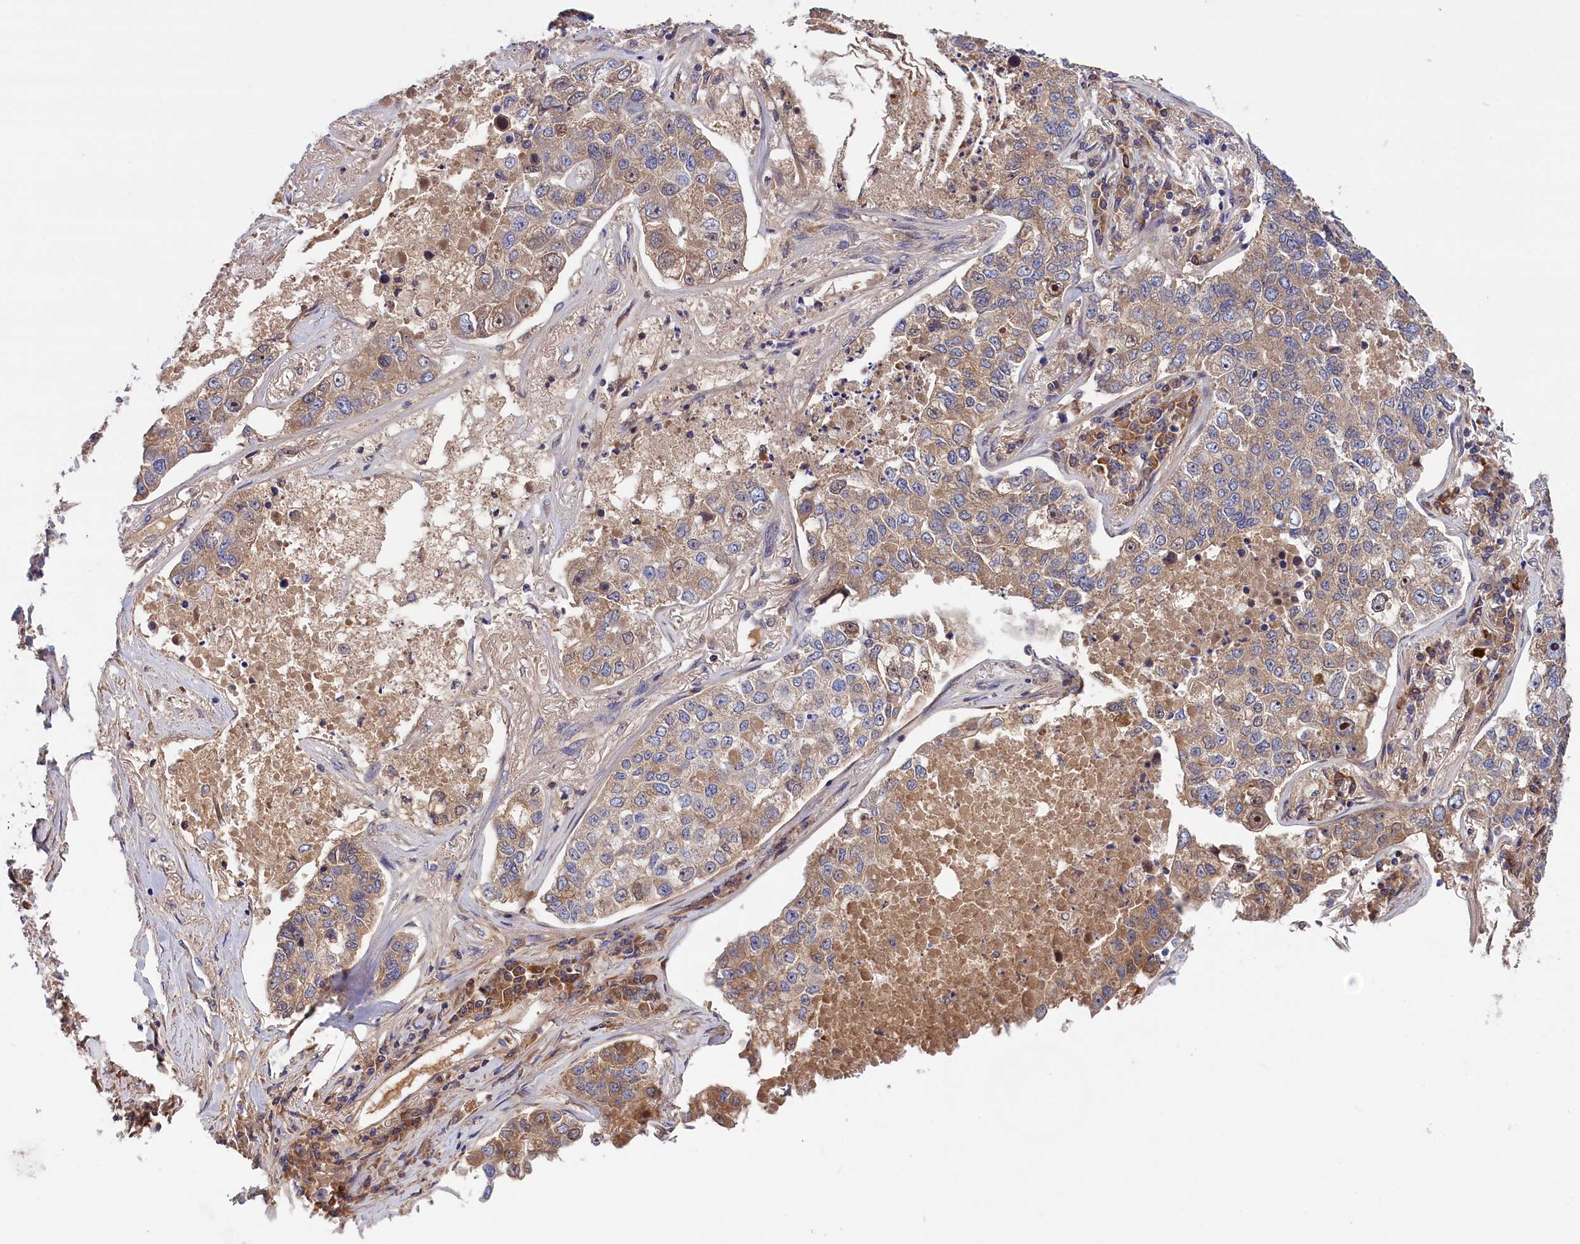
{"staining": {"intensity": "weak", "quantity": "25%-75%", "location": "cytoplasmic/membranous"}, "tissue": "lung cancer", "cell_type": "Tumor cells", "image_type": "cancer", "snomed": [{"axis": "morphology", "description": "Adenocarcinoma, NOS"}, {"axis": "topography", "description": "Lung"}], "caption": "Adenocarcinoma (lung) stained for a protein exhibits weak cytoplasmic/membranous positivity in tumor cells.", "gene": "CRACD", "patient": {"sex": "male", "age": 49}}